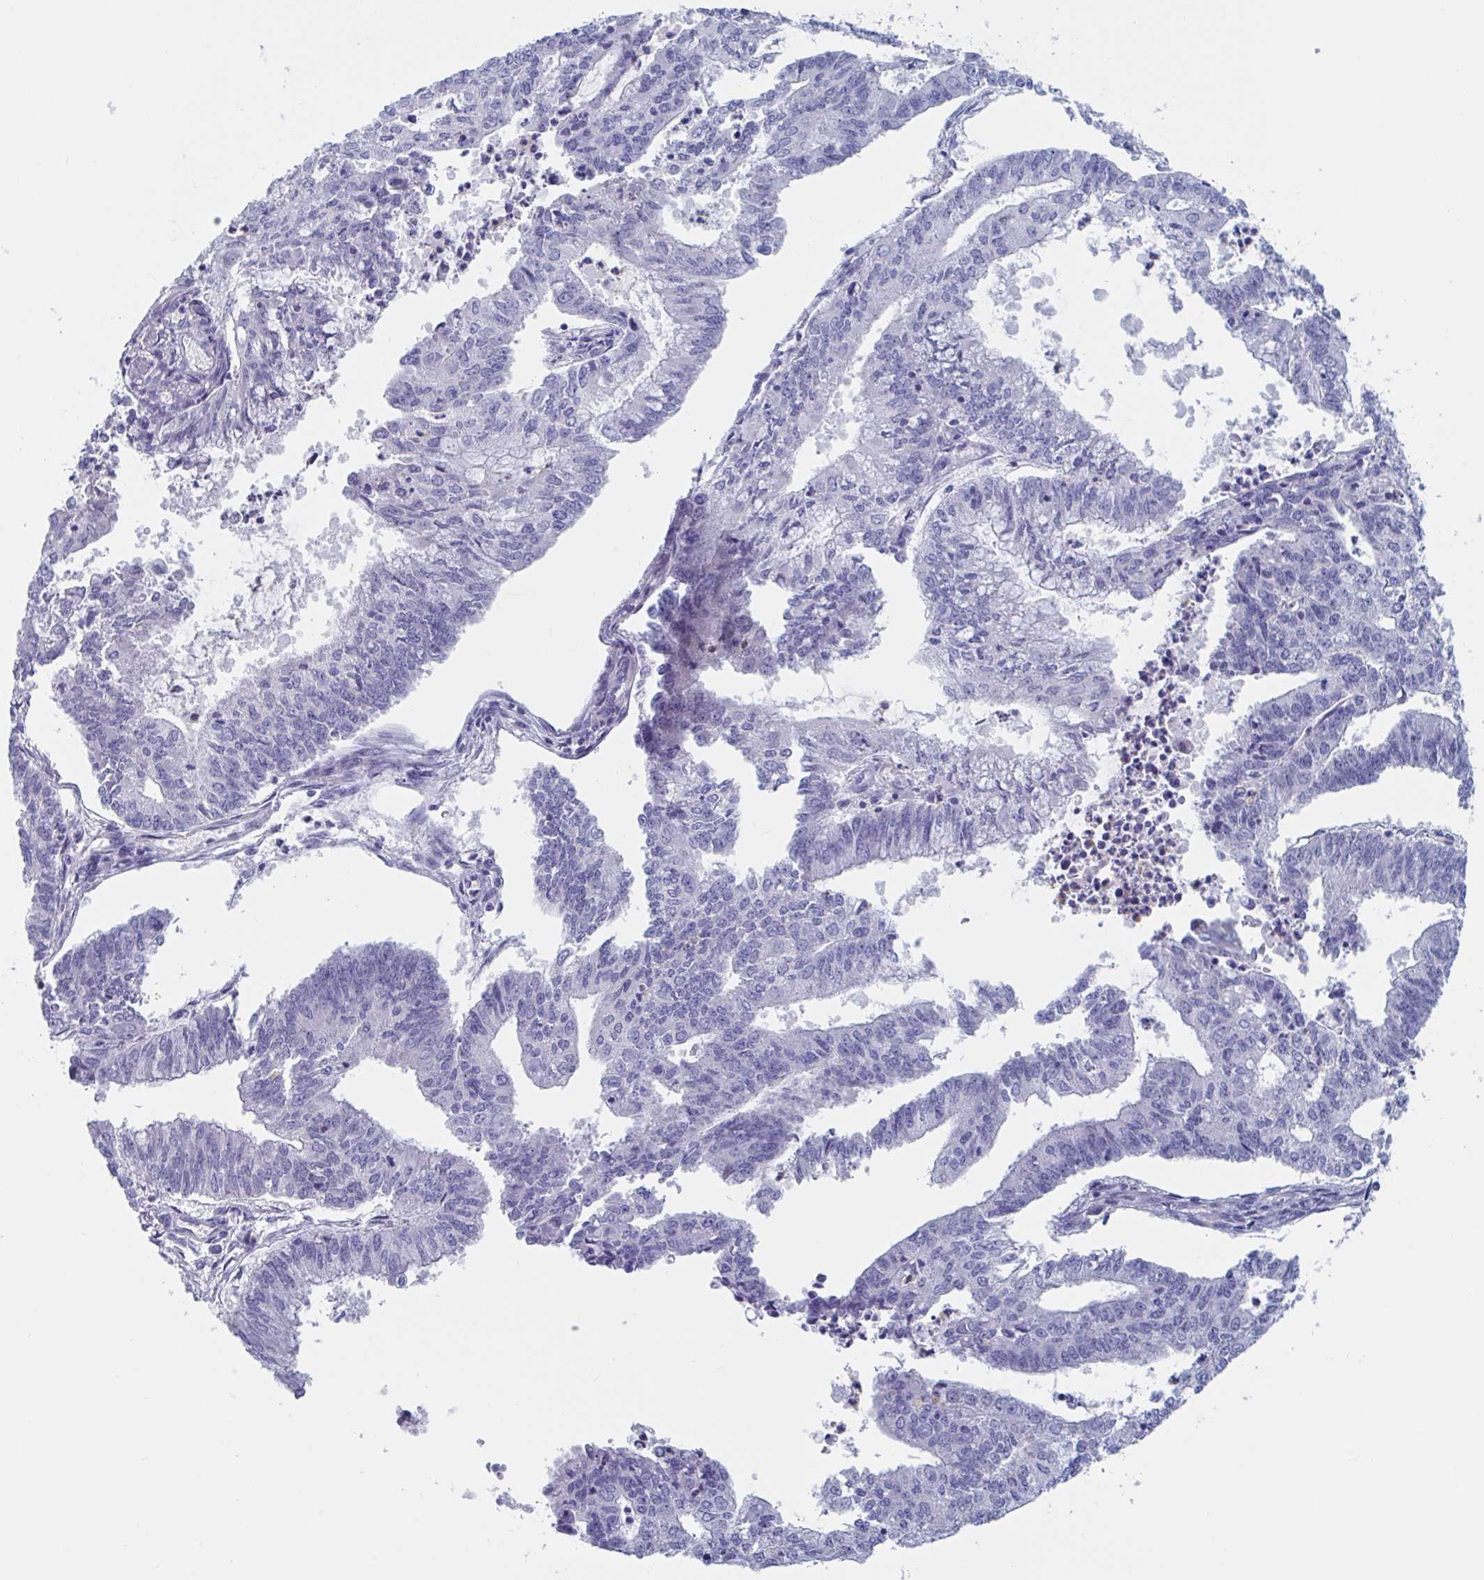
{"staining": {"intensity": "negative", "quantity": "none", "location": "none"}, "tissue": "endometrial cancer", "cell_type": "Tumor cells", "image_type": "cancer", "snomed": [{"axis": "morphology", "description": "Adenocarcinoma, NOS"}, {"axis": "topography", "description": "Endometrium"}], "caption": "Histopathology image shows no significant protein positivity in tumor cells of endometrial adenocarcinoma. Nuclei are stained in blue.", "gene": "DPEP3", "patient": {"sex": "female", "age": 61}}